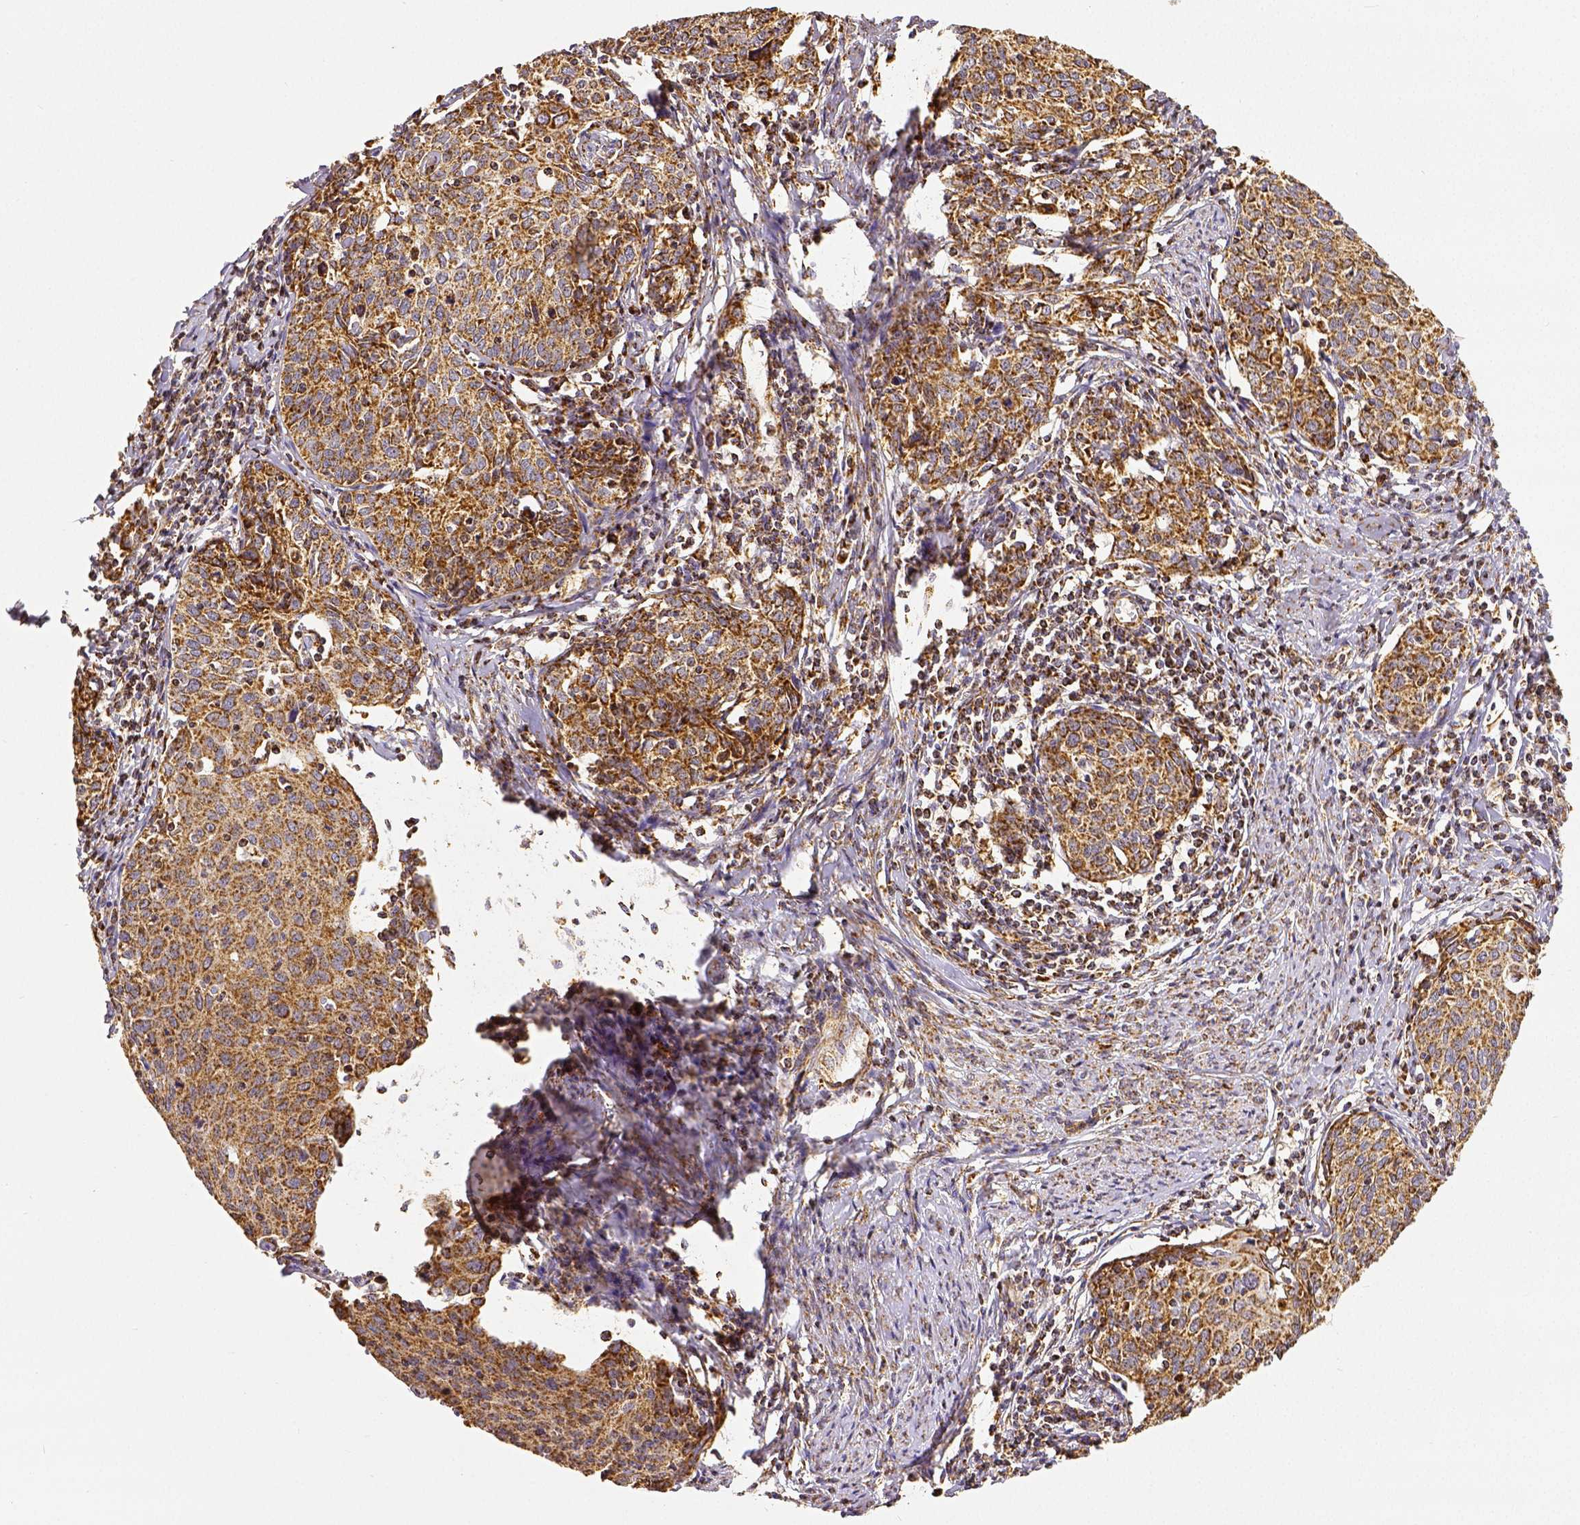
{"staining": {"intensity": "strong", "quantity": ">75%", "location": "cytoplasmic/membranous"}, "tissue": "cervical cancer", "cell_type": "Tumor cells", "image_type": "cancer", "snomed": [{"axis": "morphology", "description": "Squamous cell carcinoma, NOS"}, {"axis": "topography", "description": "Cervix"}], "caption": "Tumor cells exhibit strong cytoplasmic/membranous expression in approximately >75% of cells in cervical cancer. (Brightfield microscopy of DAB IHC at high magnification).", "gene": "SDHB", "patient": {"sex": "female", "age": 62}}